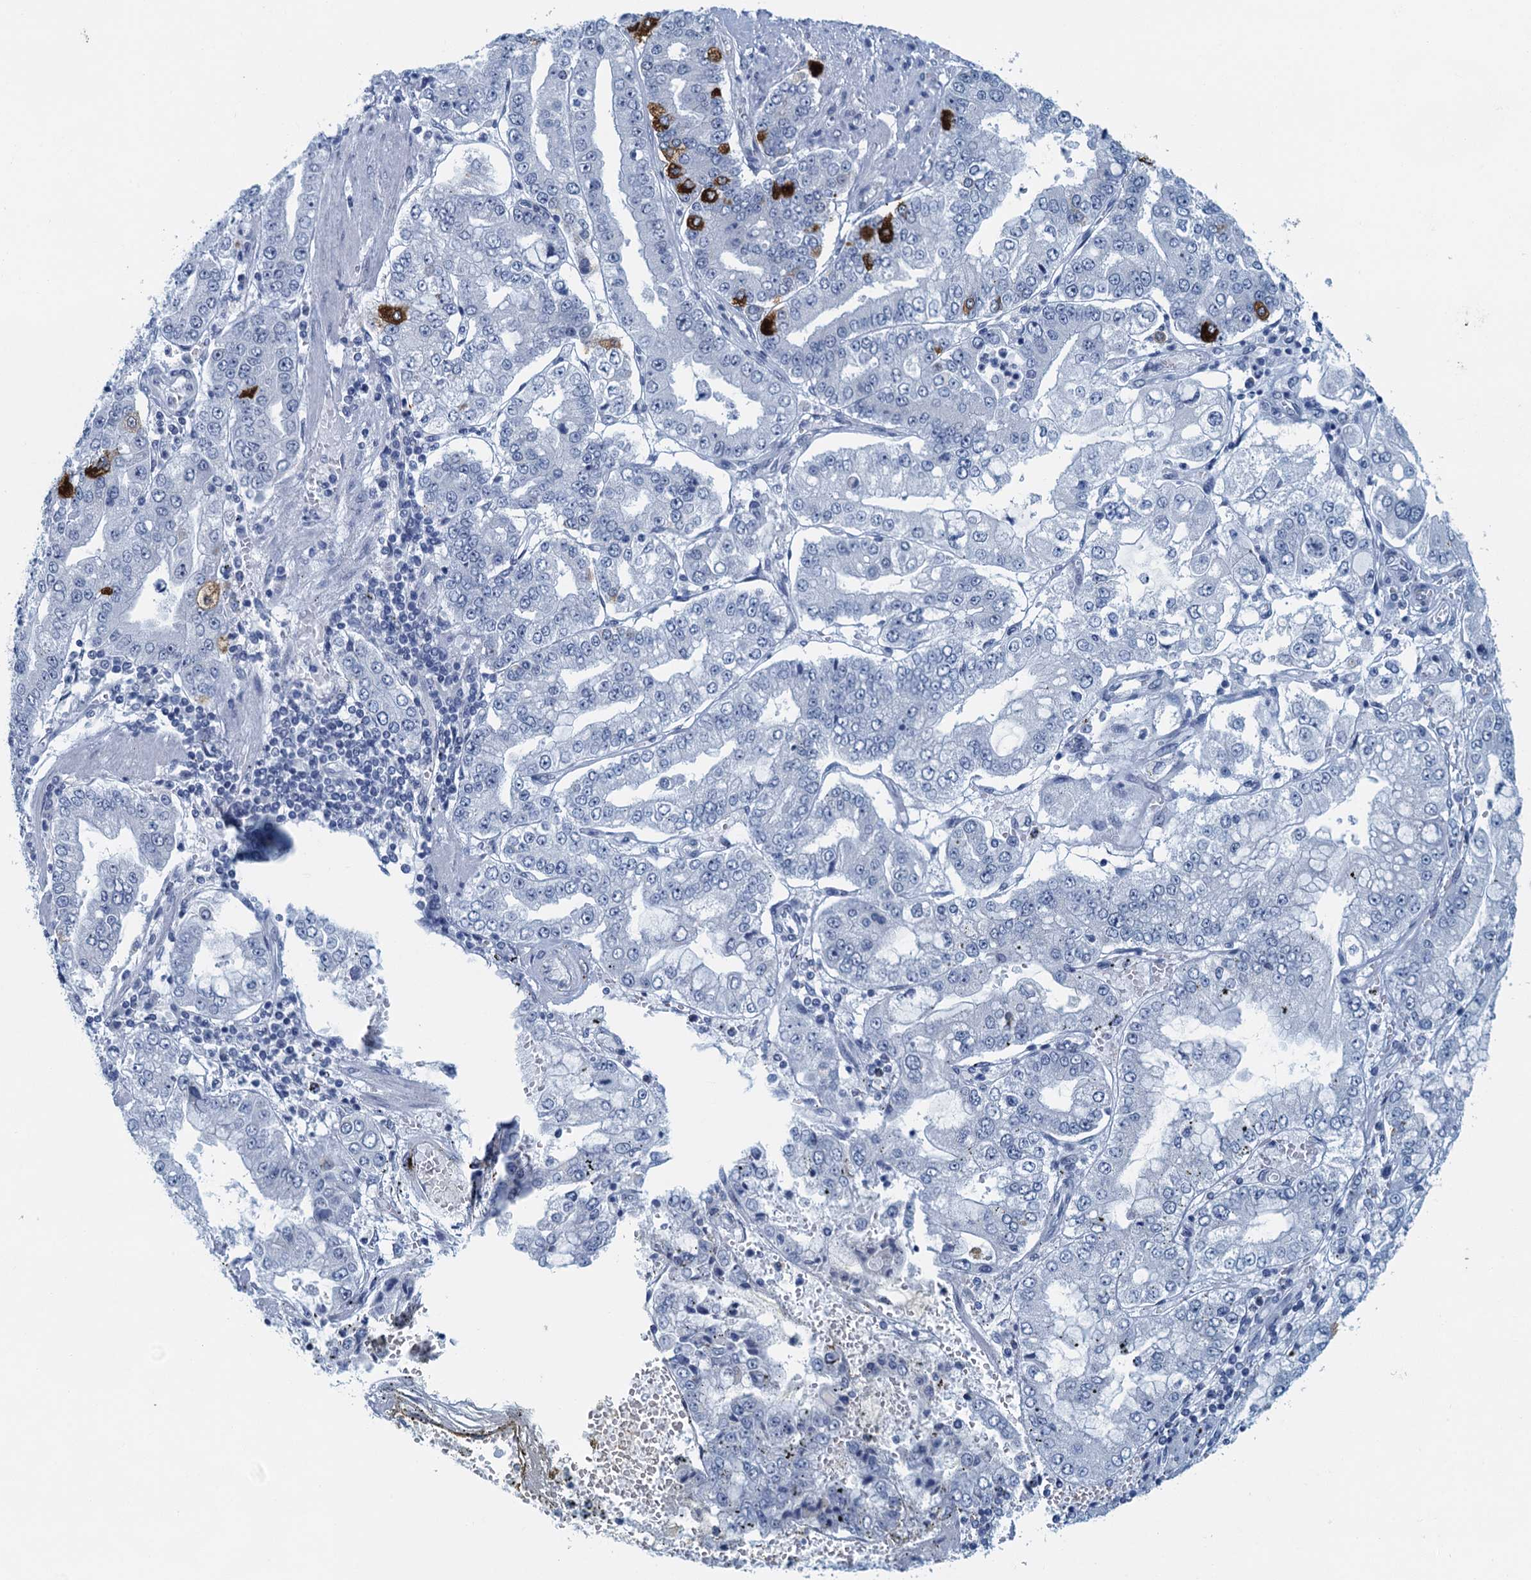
{"staining": {"intensity": "strong", "quantity": "<25%", "location": "cytoplasmic/membranous"}, "tissue": "stomach cancer", "cell_type": "Tumor cells", "image_type": "cancer", "snomed": [{"axis": "morphology", "description": "Adenocarcinoma, NOS"}, {"axis": "topography", "description": "Stomach"}], "caption": "Brown immunohistochemical staining in stomach cancer displays strong cytoplasmic/membranous positivity in about <25% of tumor cells. Nuclei are stained in blue.", "gene": "ENSG00000131152", "patient": {"sex": "male", "age": 76}}